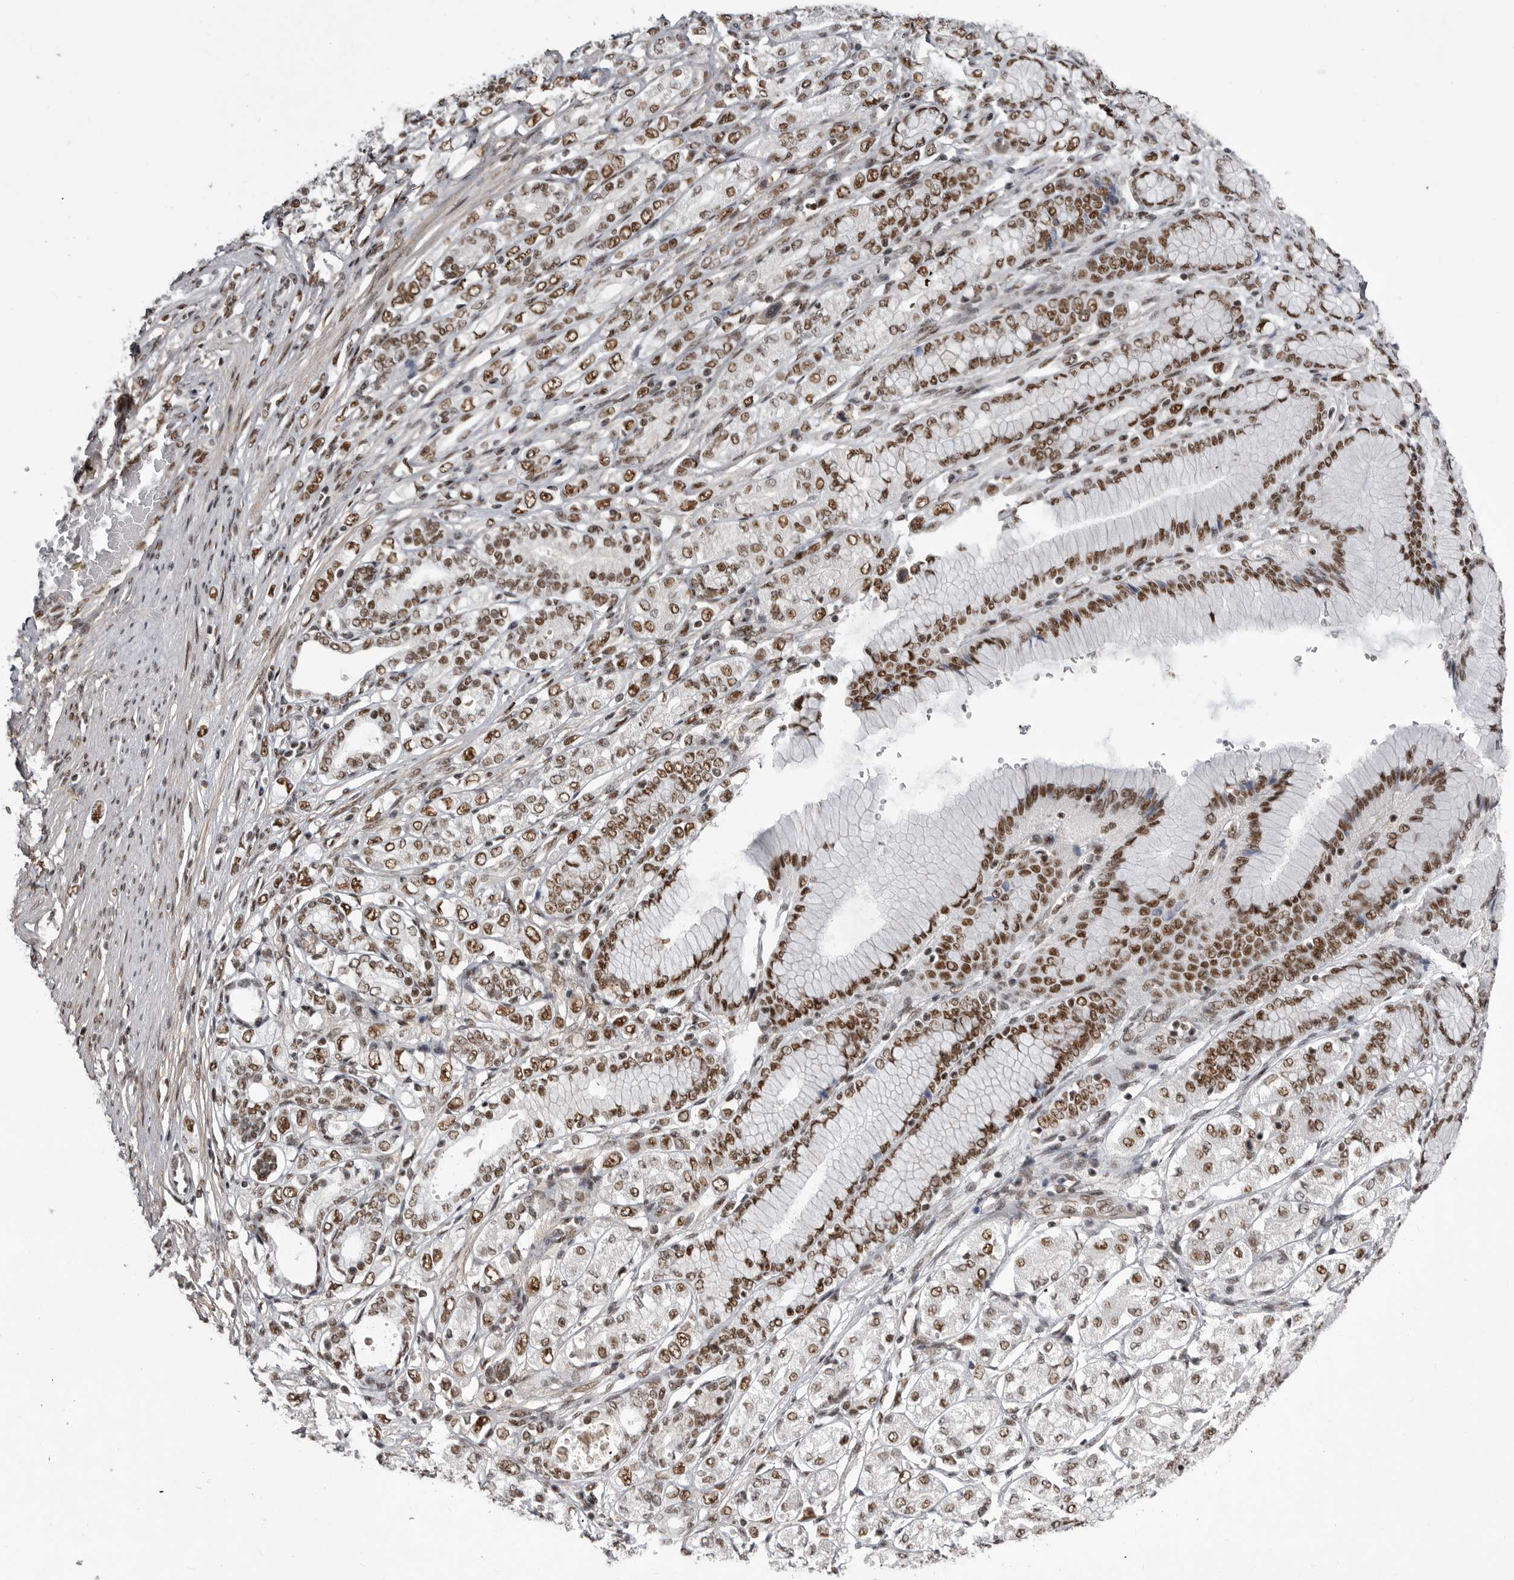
{"staining": {"intensity": "strong", "quantity": ">75%", "location": "nuclear"}, "tissue": "stomach cancer", "cell_type": "Tumor cells", "image_type": "cancer", "snomed": [{"axis": "morphology", "description": "Adenocarcinoma, NOS"}, {"axis": "topography", "description": "Stomach"}], "caption": "About >75% of tumor cells in stomach cancer (adenocarcinoma) exhibit strong nuclear protein positivity as visualized by brown immunohistochemical staining.", "gene": "PPP1R8", "patient": {"sex": "female", "age": 65}}